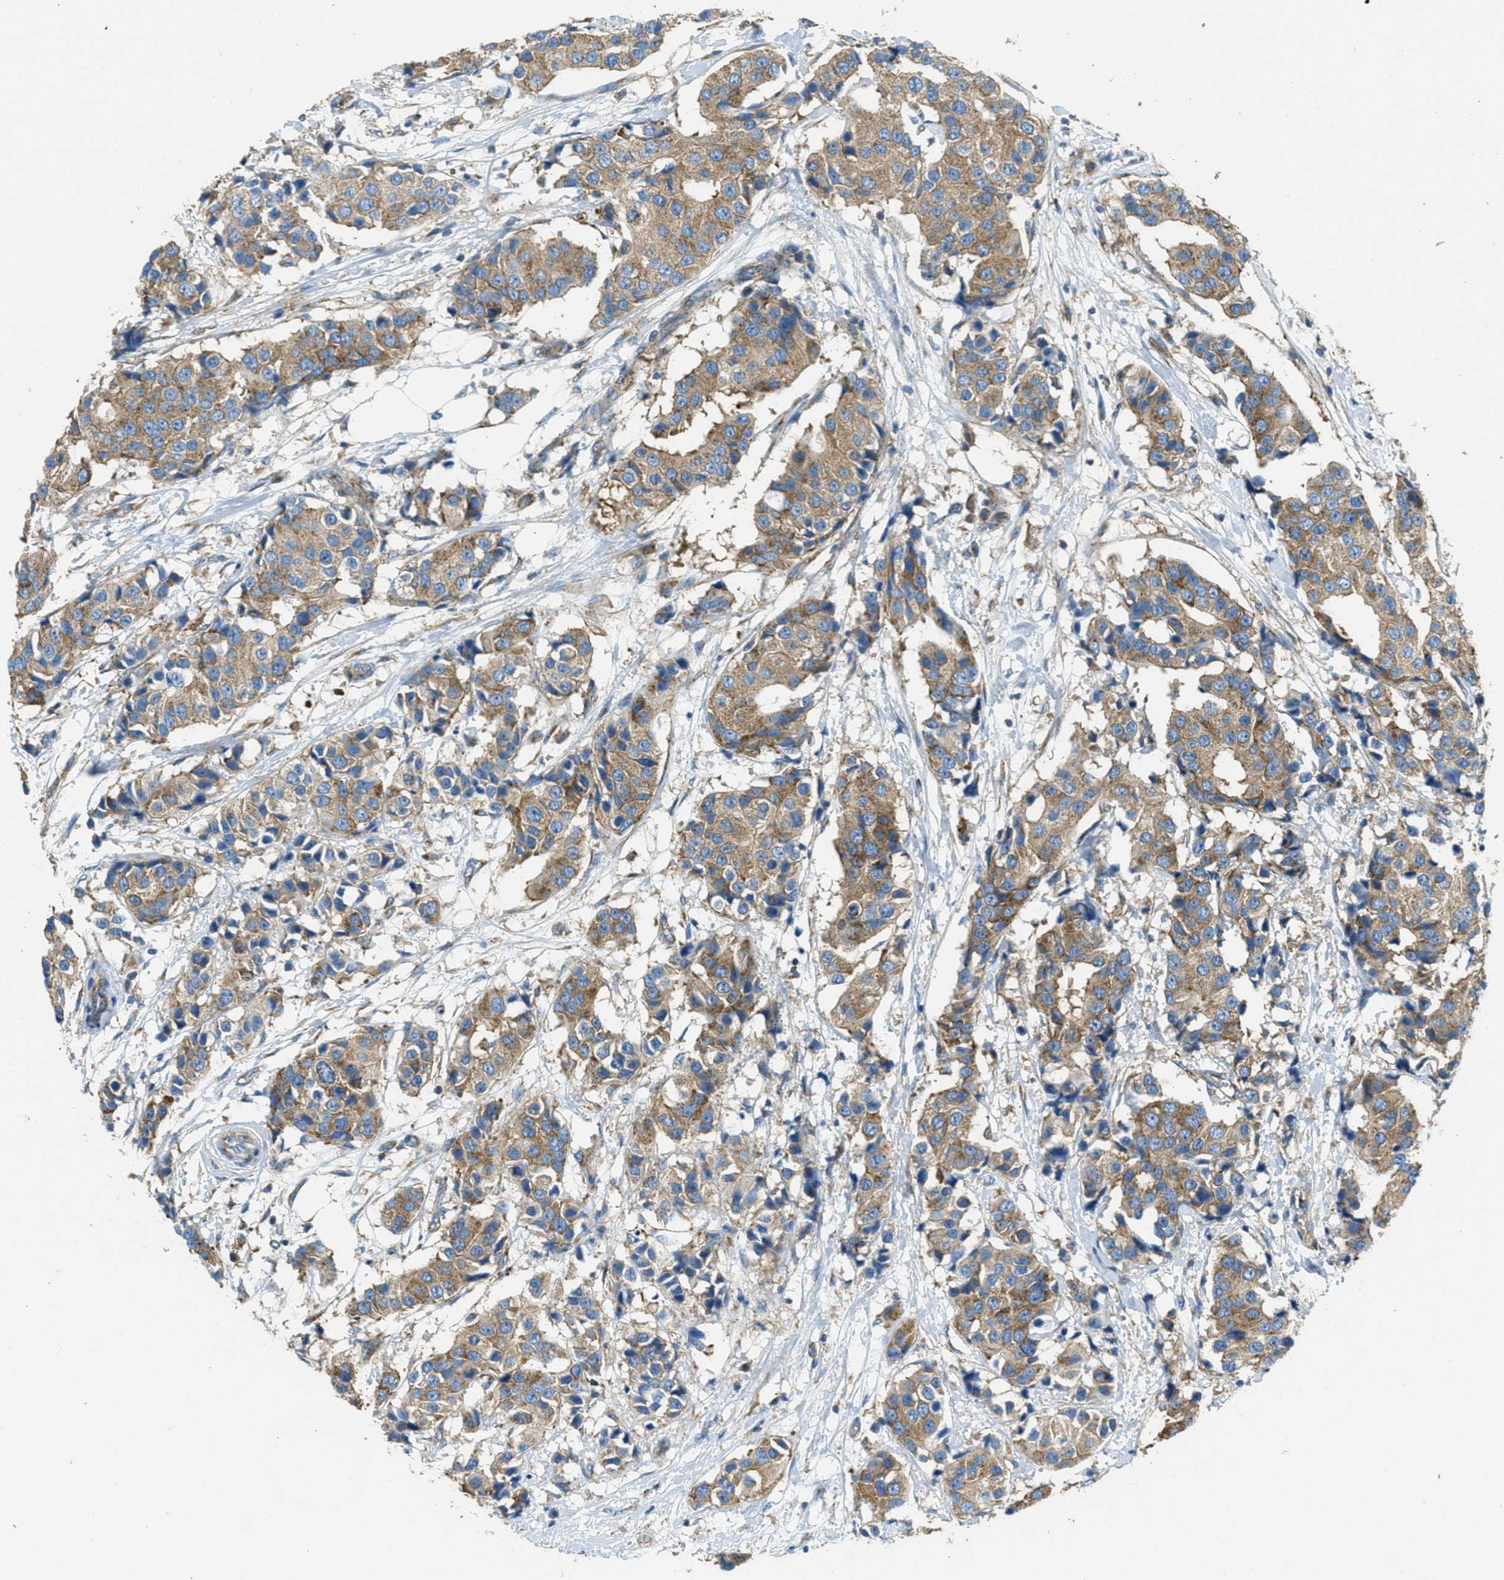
{"staining": {"intensity": "moderate", "quantity": ">75%", "location": "cytoplasmic/membranous"}, "tissue": "breast cancer", "cell_type": "Tumor cells", "image_type": "cancer", "snomed": [{"axis": "morphology", "description": "Normal tissue, NOS"}, {"axis": "morphology", "description": "Duct carcinoma"}, {"axis": "topography", "description": "Breast"}], "caption": "Immunohistochemical staining of human breast intraductal carcinoma reveals moderate cytoplasmic/membranous protein positivity in approximately >75% of tumor cells.", "gene": "AP2B1", "patient": {"sex": "female", "age": 39}}